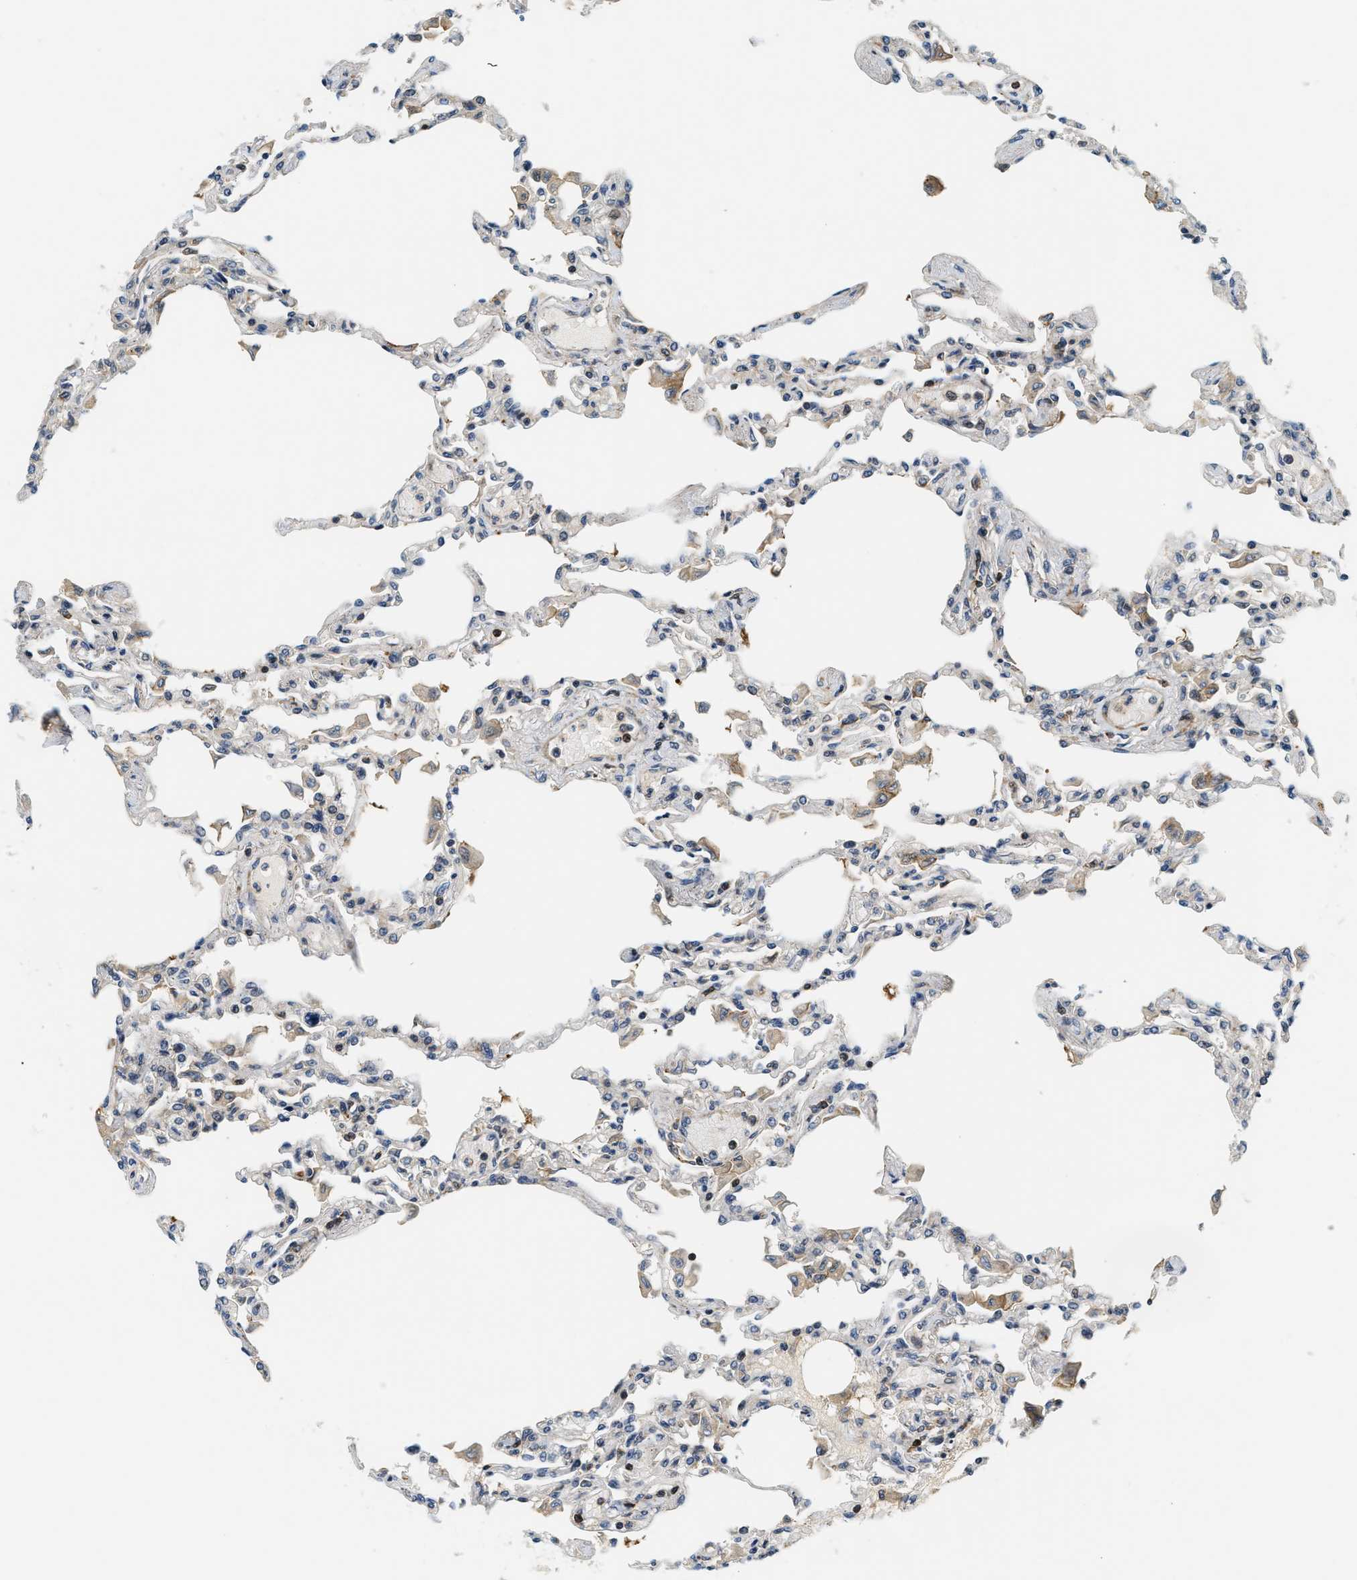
{"staining": {"intensity": "negative", "quantity": "none", "location": "none"}, "tissue": "lung", "cell_type": "Alveolar cells", "image_type": "normal", "snomed": [{"axis": "morphology", "description": "Normal tissue, NOS"}, {"axis": "topography", "description": "Bronchus"}, {"axis": "topography", "description": "Lung"}], "caption": "This photomicrograph is of benign lung stained with immunohistochemistry to label a protein in brown with the nuclei are counter-stained blue. There is no positivity in alveolar cells.", "gene": "SAMD9", "patient": {"sex": "female", "age": 49}}